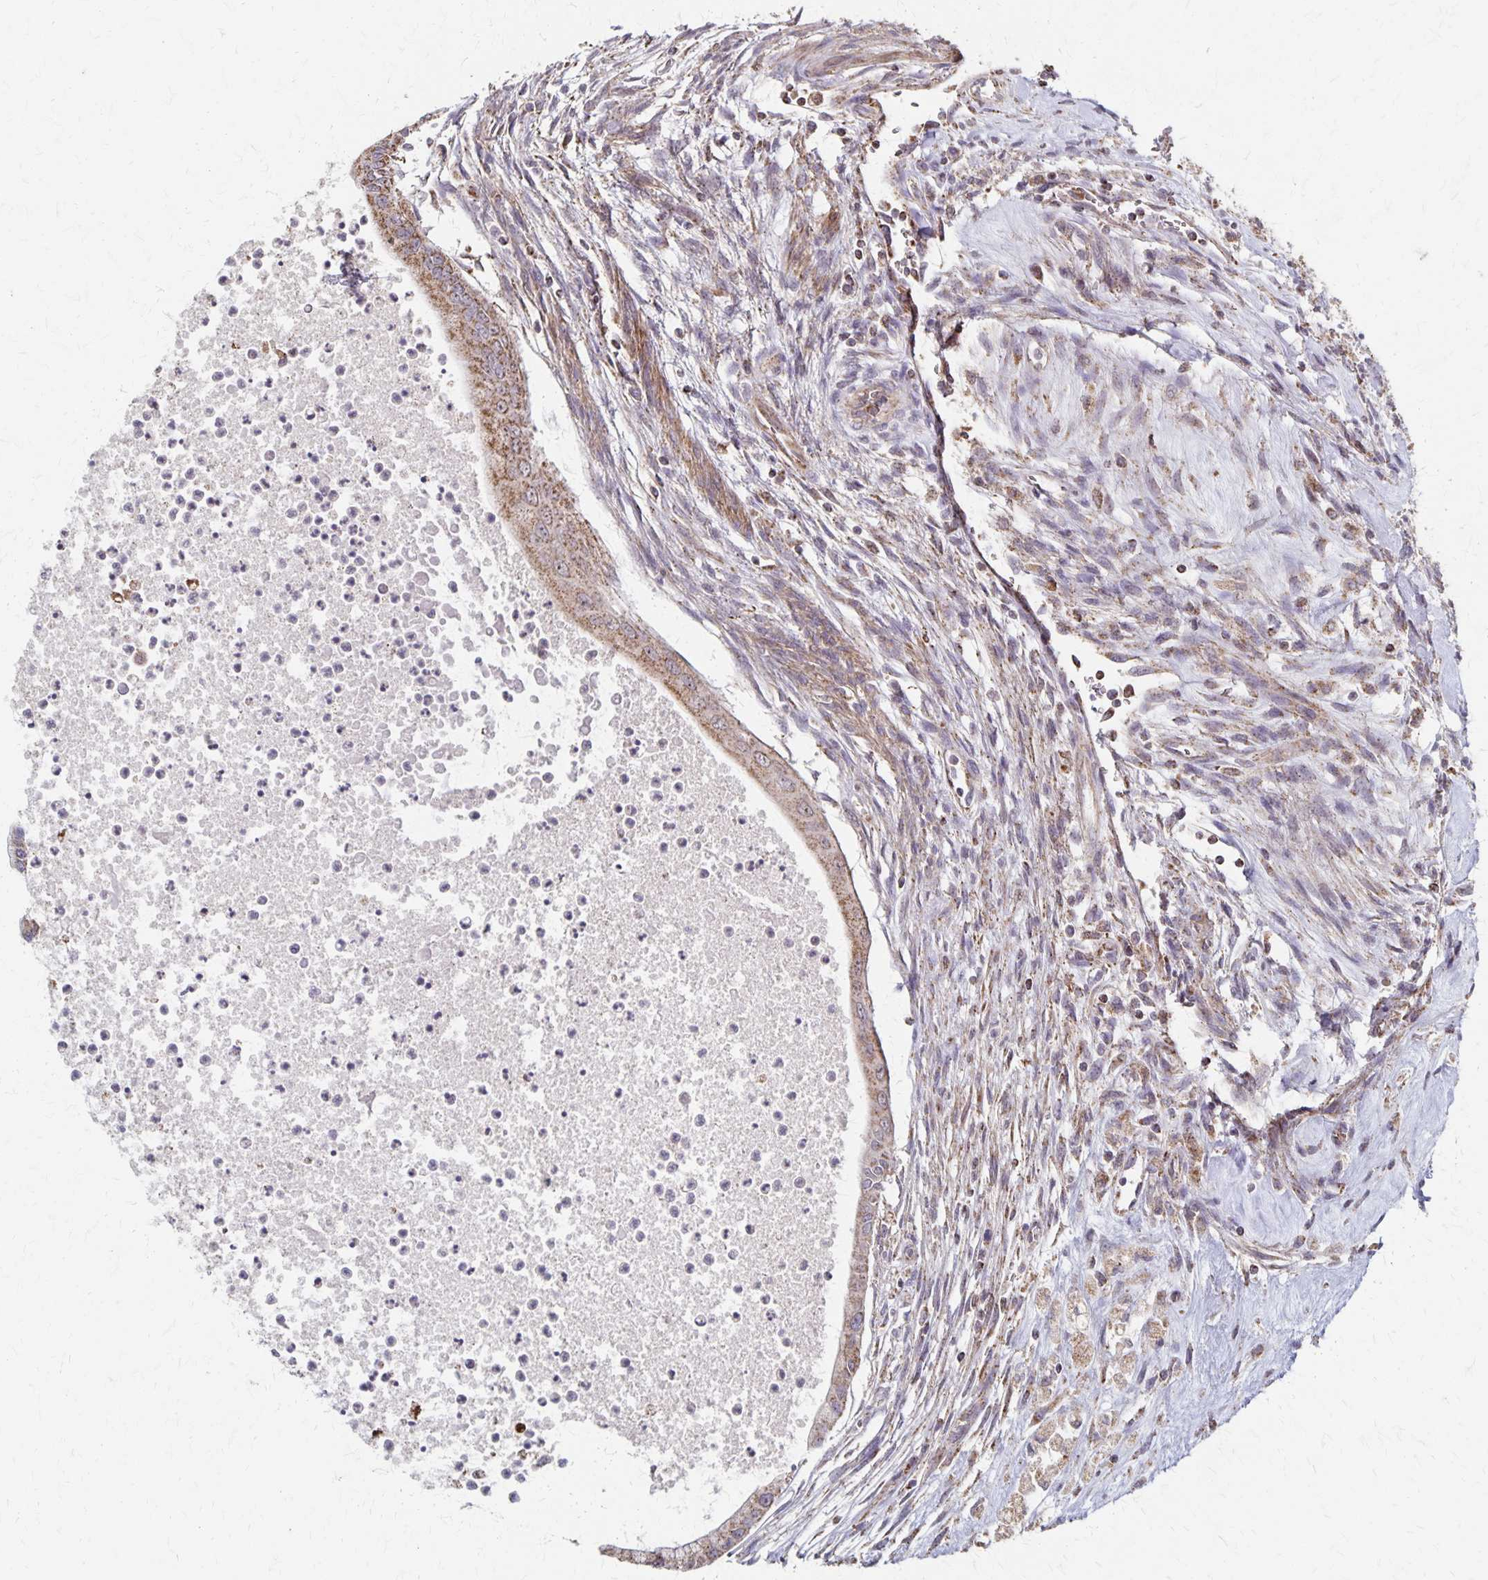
{"staining": {"intensity": "moderate", "quantity": ">75%", "location": "cytoplasmic/membranous"}, "tissue": "testis cancer", "cell_type": "Tumor cells", "image_type": "cancer", "snomed": [{"axis": "morphology", "description": "Carcinoma, Embryonal, NOS"}, {"axis": "topography", "description": "Testis"}], "caption": "Moderate cytoplasmic/membranous positivity is present in approximately >75% of tumor cells in embryonal carcinoma (testis).", "gene": "DYRK4", "patient": {"sex": "male", "age": 37}}